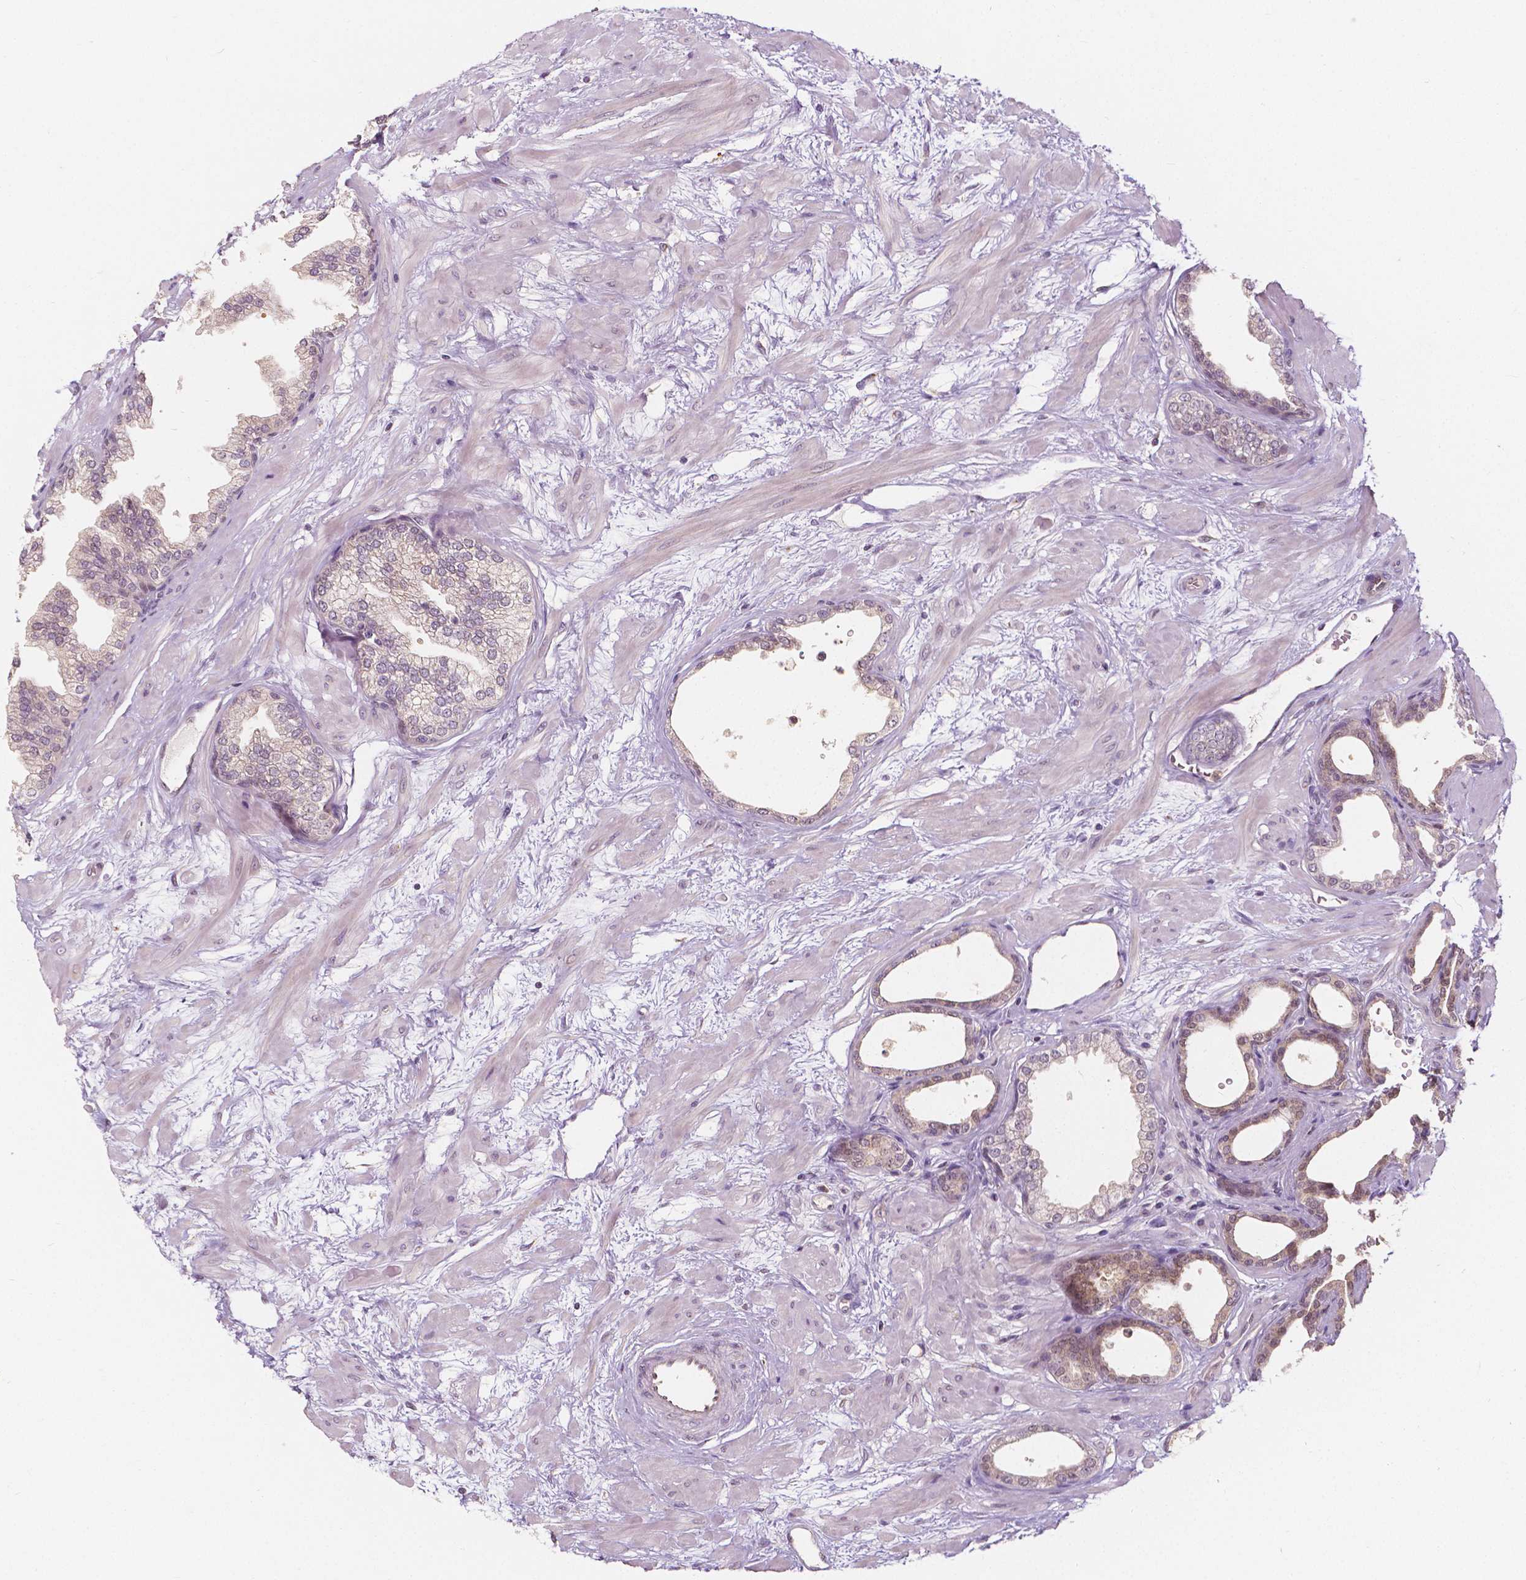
{"staining": {"intensity": "moderate", "quantity": "<25%", "location": "cytoplasmic/membranous,nuclear"}, "tissue": "prostate", "cell_type": "Glandular cells", "image_type": "normal", "snomed": [{"axis": "morphology", "description": "Normal tissue, NOS"}, {"axis": "topography", "description": "Prostate"}], "caption": "Prostate stained with a brown dye displays moderate cytoplasmic/membranous,nuclear positive expression in approximately <25% of glandular cells.", "gene": "NAPRT", "patient": {"sex": "male", "age": 37}}